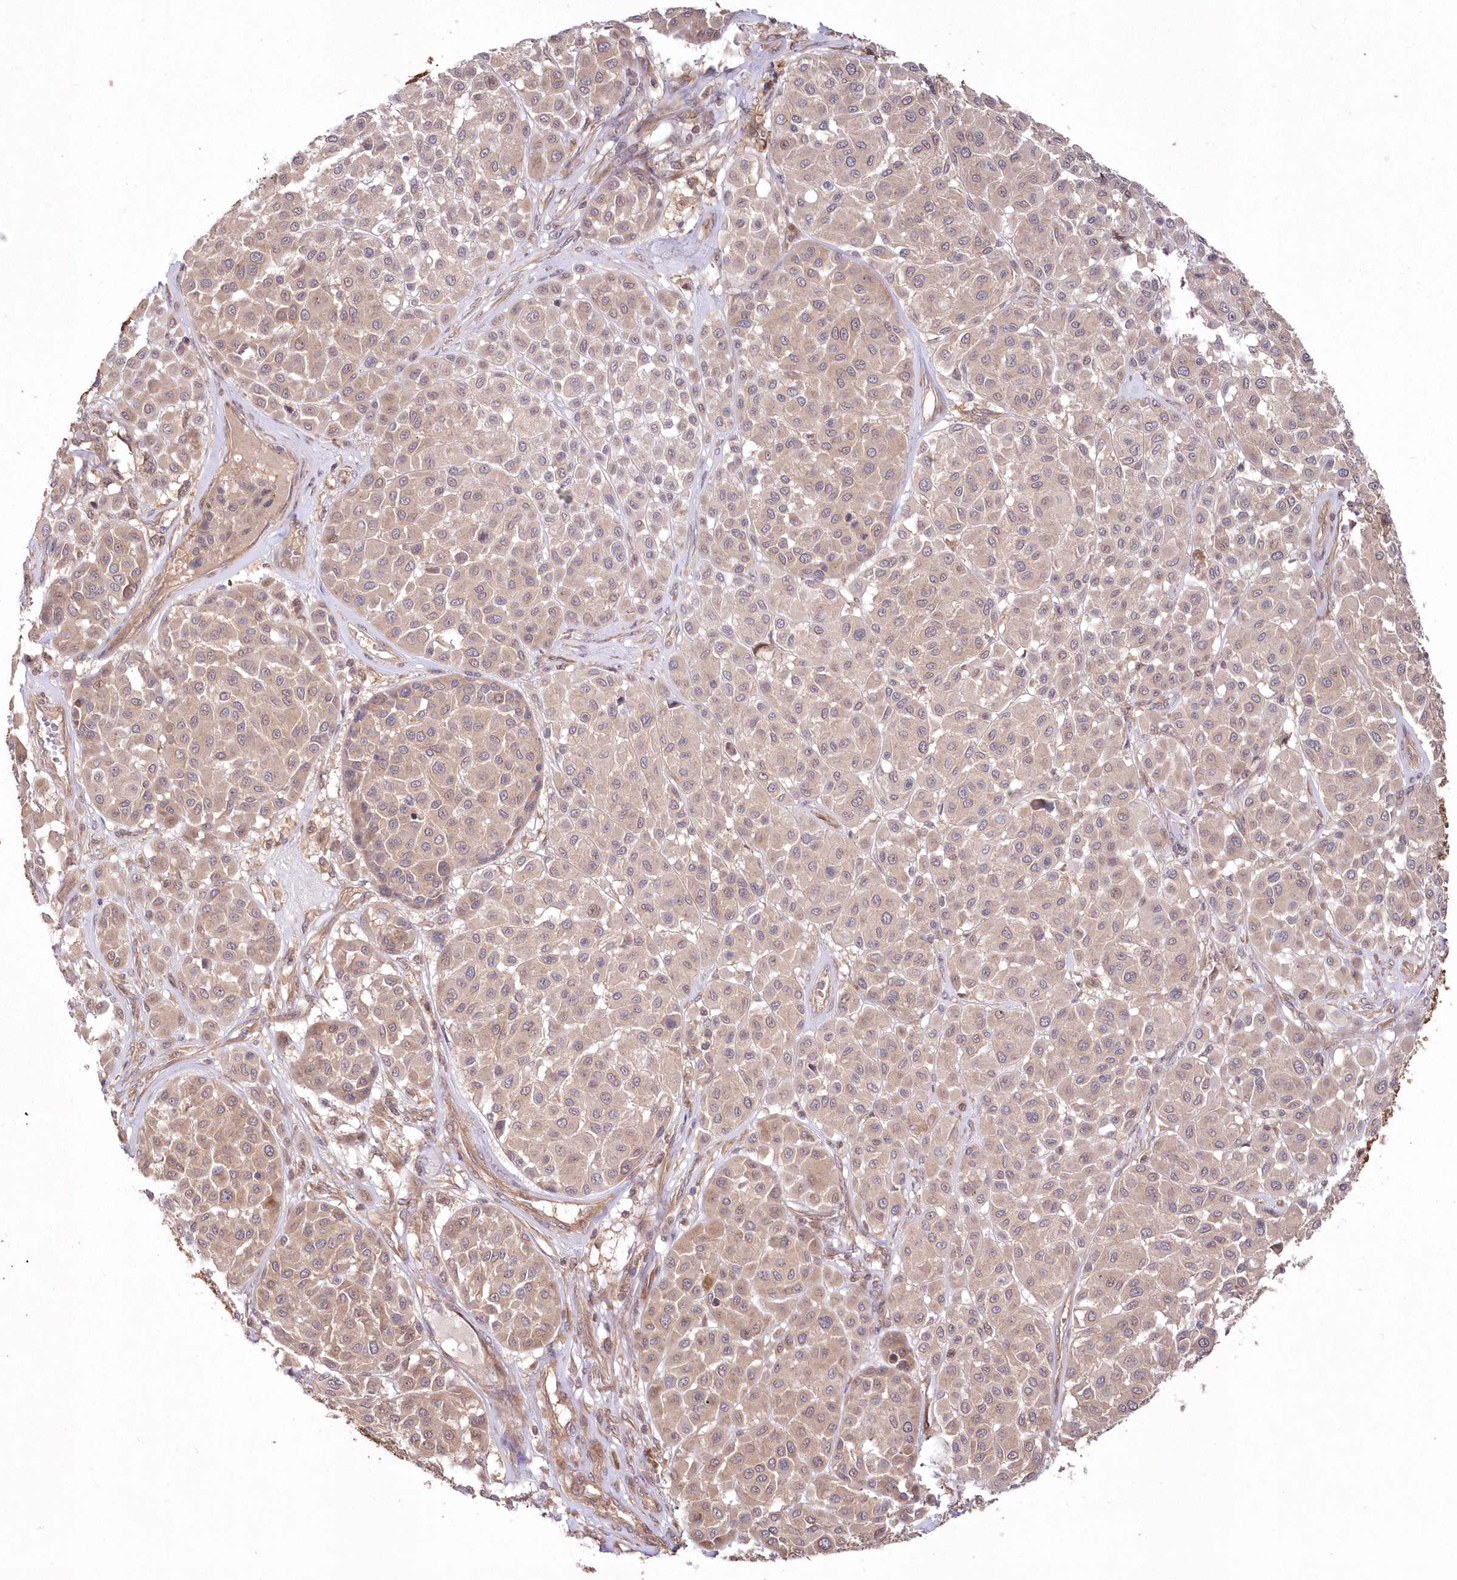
{"staining": {"intensity": "negative", "quantity": "none", "location": "none"}, "tissue": "melanoma", "cell_type": "Tumor cells", "image_type": "cancer", "snomed": [{"axis": "morphology", "description": "Malignant melanoma, Metastatic site"}, {"axis": "topography", "description": "Soft tissue"}], "caption": "Immunohistochemical staining of melanoma displays no significant expression in tumor cells.", "gene": "TBCA", "patient": {"sex": "male", "age": 41}}